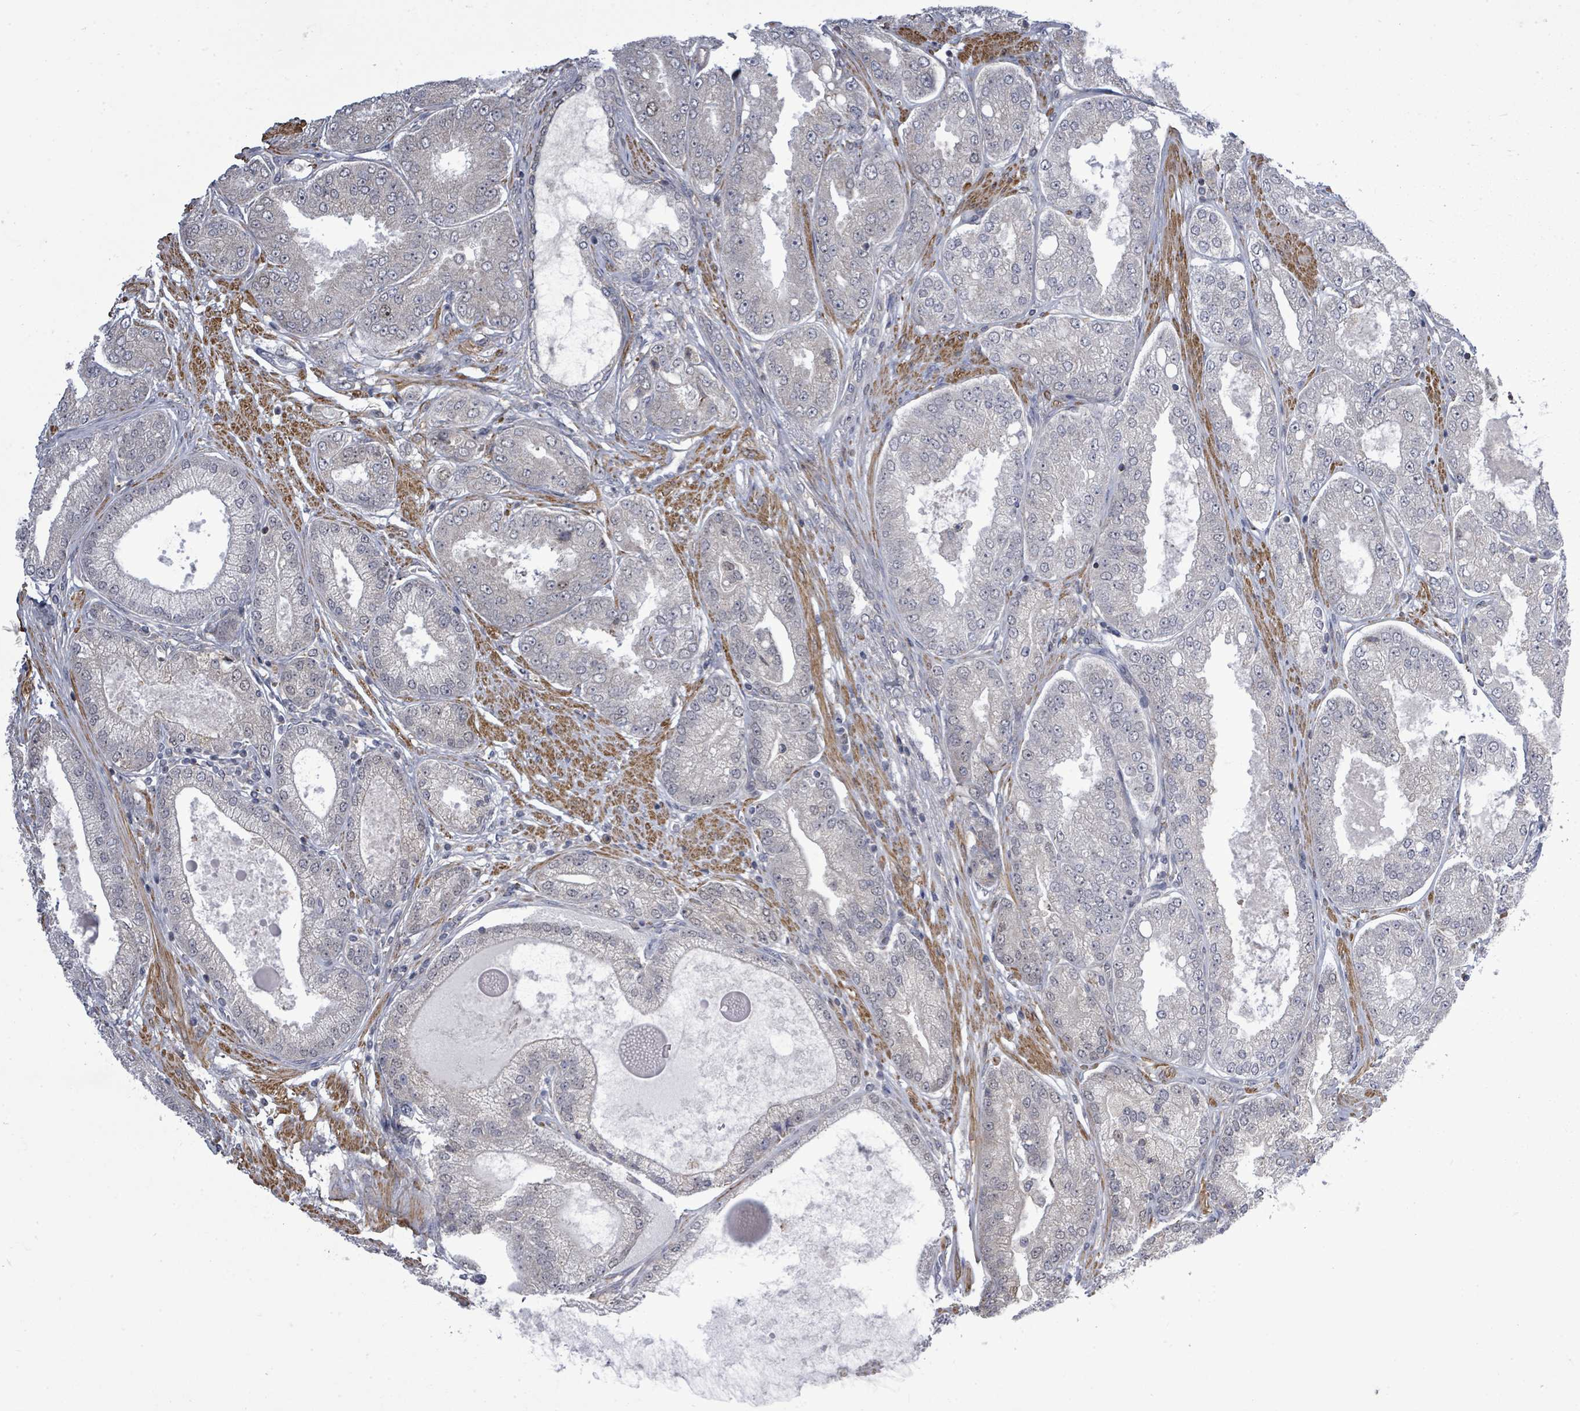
{"staining": {"intensity": "negative", "quantity": "none", "location": "none"}, "tissue": "prostate cancer", "cell_type": "Tumor cells", "image_type": "cancer", "snomed": [{"axis": "morphology", "description": "Adenocarcinoma, High grade"}, {"axis": "topography", "description": "Prostate"}], "caption": "DAB immunohistochemical staining of prostate cancer exhibits no significant expression in tumor cells.", "gene": "PAPSS1", "patient": {"sex": "male", "age": 71}}